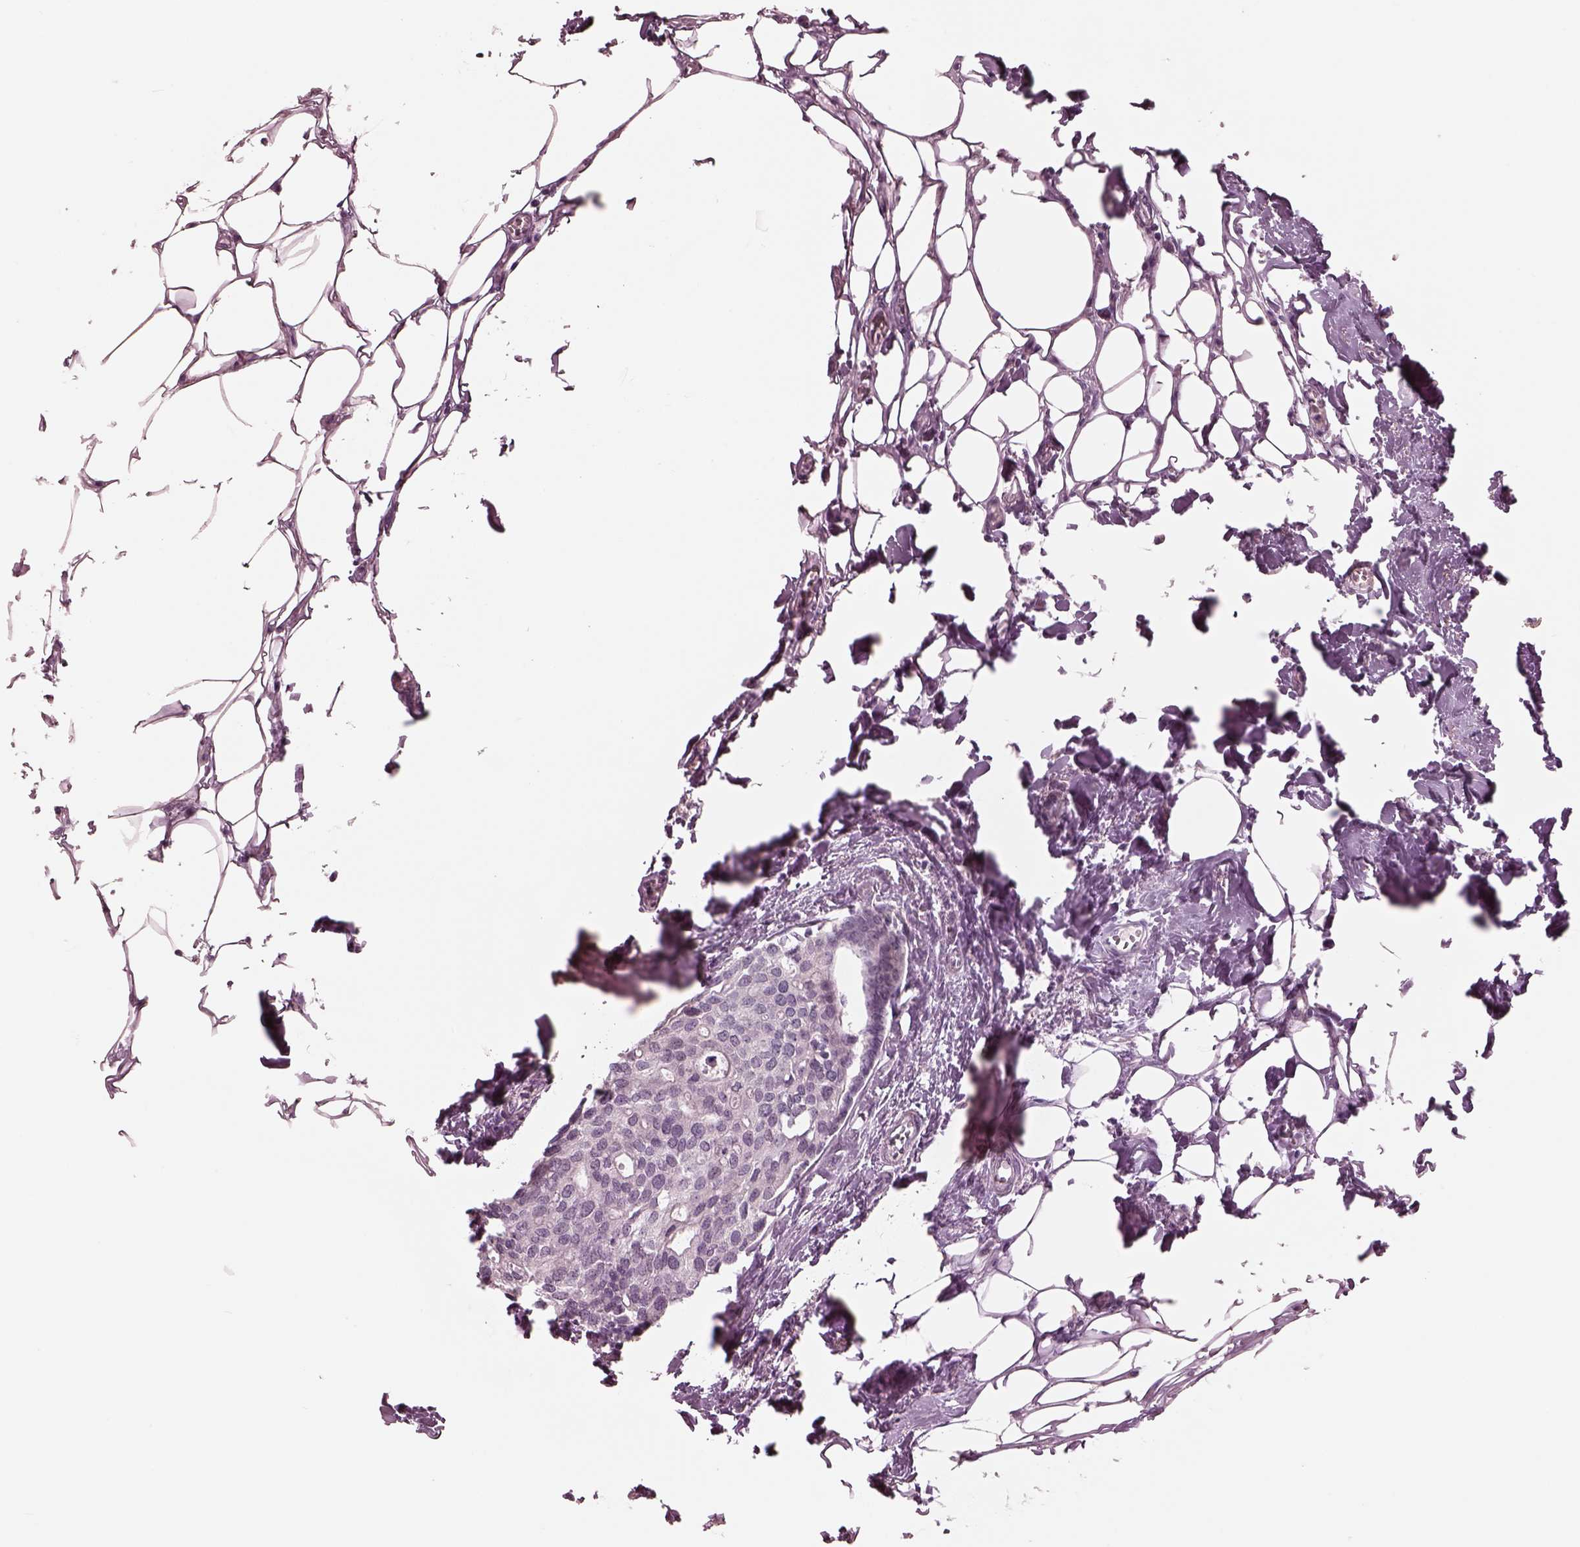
{"staining": {"intensity": "negative", "quantity": "none", "location": "none"}, "tissue": "breast cancer", "cell_type": "Tumor cells", "image_type": "cancer", "snomed": [{"axis": "morphology", "description": "Duct carcinoma"}, {"axis": "topography", "description": "Breast"}], "caption": "Immunohistochemical staining of human breast intraductal carcinoma exhibits no significant positivity in tumor cells.", "gene": "GARIN4", "patient": {"sex": "female", "age": 83}}